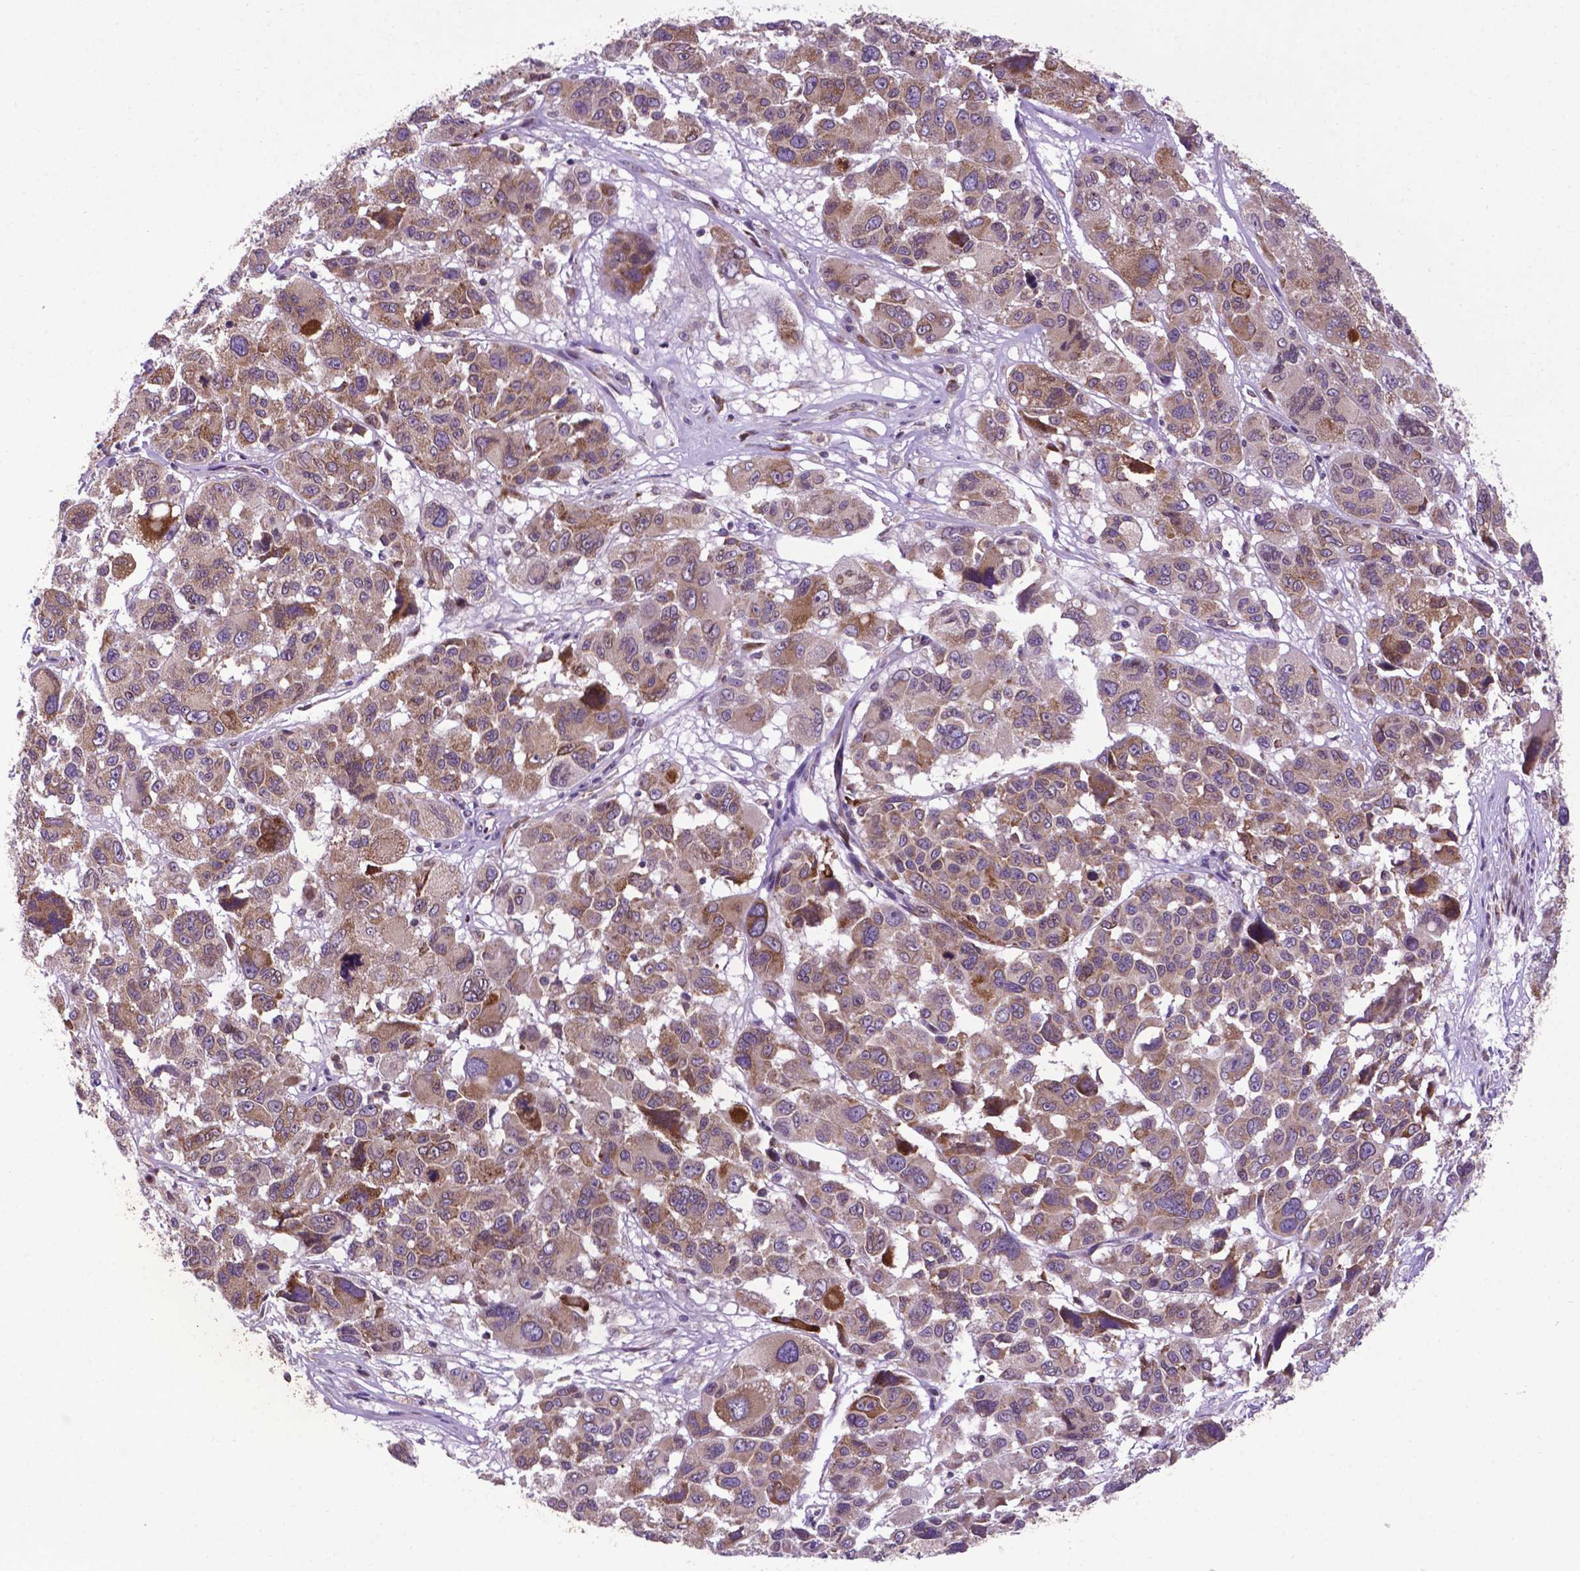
{"staining": {"intensity": "moderate", "quantity": ">75%", "location": "cytoplasmic/membranous"}, "tissue": "melanoma", "cell_type": "Tumor cells", "image_type": "cancer", "snomed": [{"axis": "morphology", "description": "Malignant melanoma, NOS"}, {"axis": "topography", "description": "Skin"}], "caption": "This histopathology image reveals immunohistochemistry (IHC) staining of melanoma, with medium moderate cytoplasmic/membranous staining in approximately >75% of tumor cells.", "gene": "WDR83OS", "patient": {"sex": "female", "age": 66}}